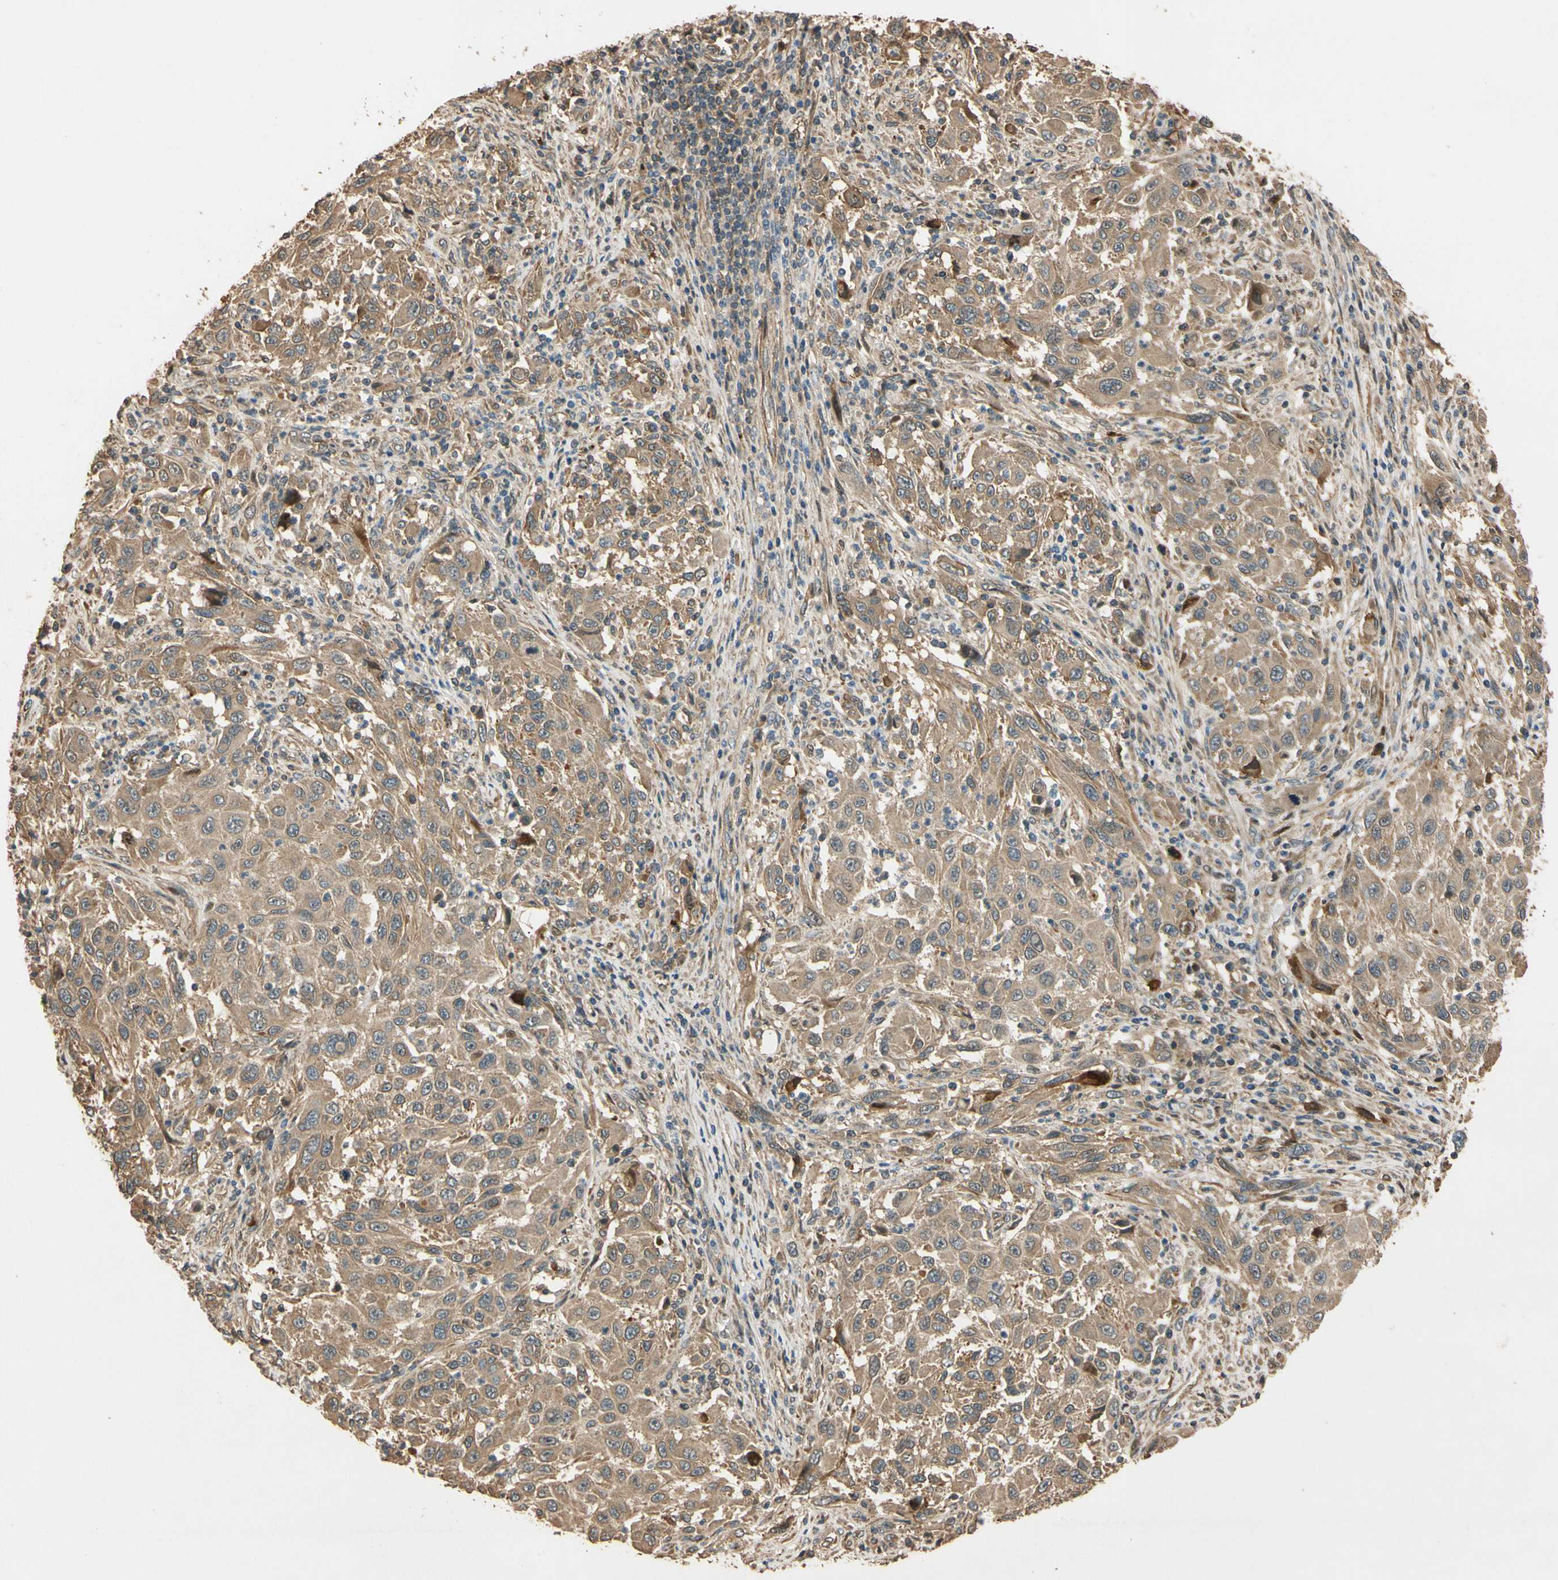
{"staining": {"intensity": "weak", "quantity": ">75%", "location": "cytoplasmic/membranous"}, "tissue": "melanoma", "cell_type": "Tumor cells", "image_type": "cancer", "snomed": [{"axis": "morphology", "description": "Malignant melanoma, Metastatic site"}, {"axis": "topography", "description": "Lymph node"}], "caption": "A photomicrograph of human malignant melanoma (metastatic site) stained for a protein demonstrates weak cytoplasmic/membranous brown staining in tumor cells. (DAB (3,3'-diaminobenzidine) IHC with brightfield microscopy, high magnification).", "gene": "MGRN1", "patient": {"sex": "male", "age": 61}}